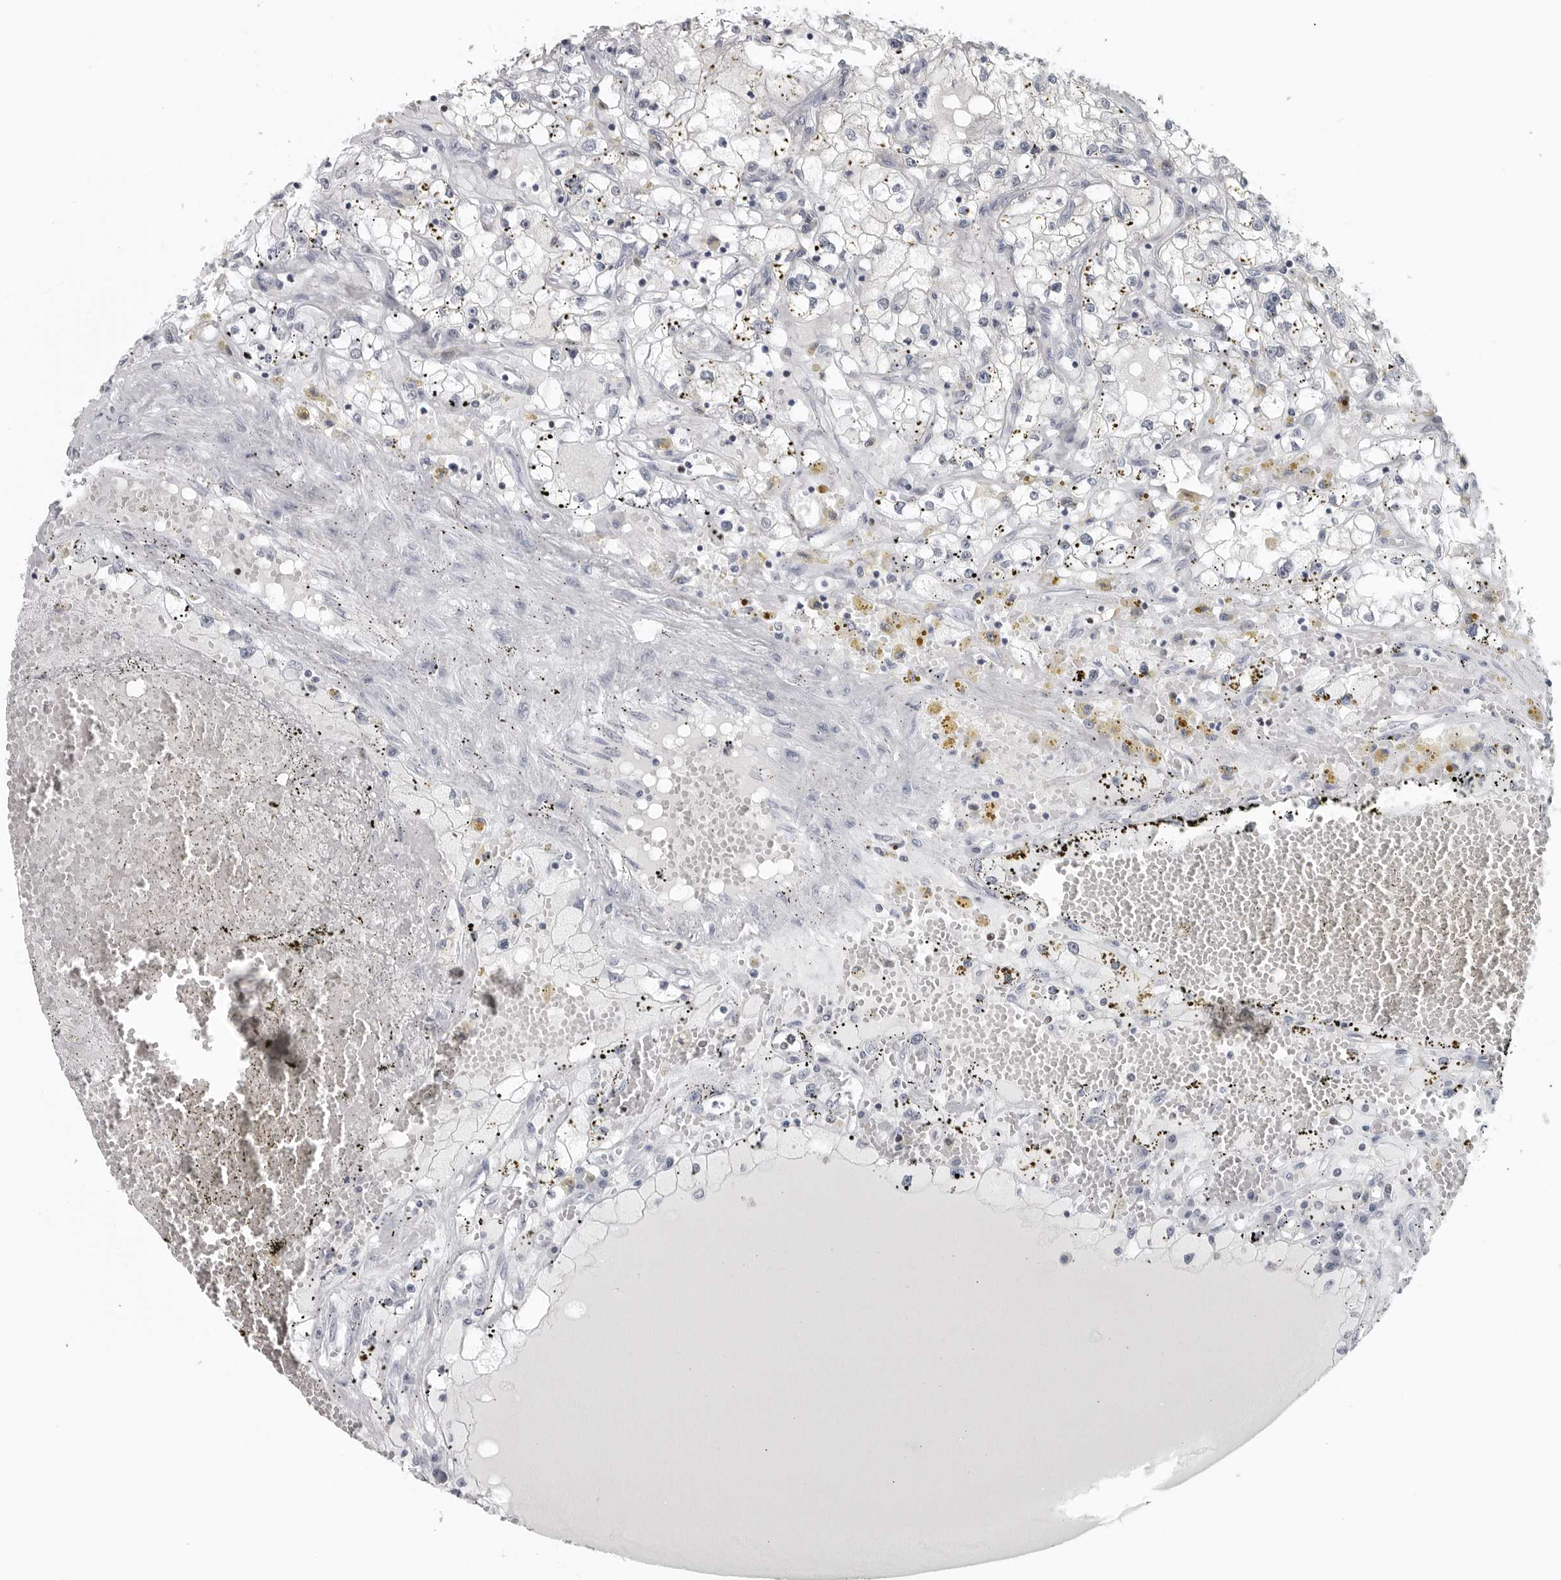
{"staining": {"intensity": "negative", "quantity": "none", "location": "none"}, "tissue": "renal cancer", "cell_type": "Tumor cells", "image_type": "cancer", "snomed": [{"axis": "morphology", "description": "Adenocarcinoma, NOS"}, {"axis": "topography", "description": "Kidney"}], "caption": "This is a image of immunohistochemistry (IHC) staining of renal cancer (adenocarcinoma), which shows no positivity in tumor cells.", "gene": "SATB2", "patient": {"sex": "male", "age": 56}}